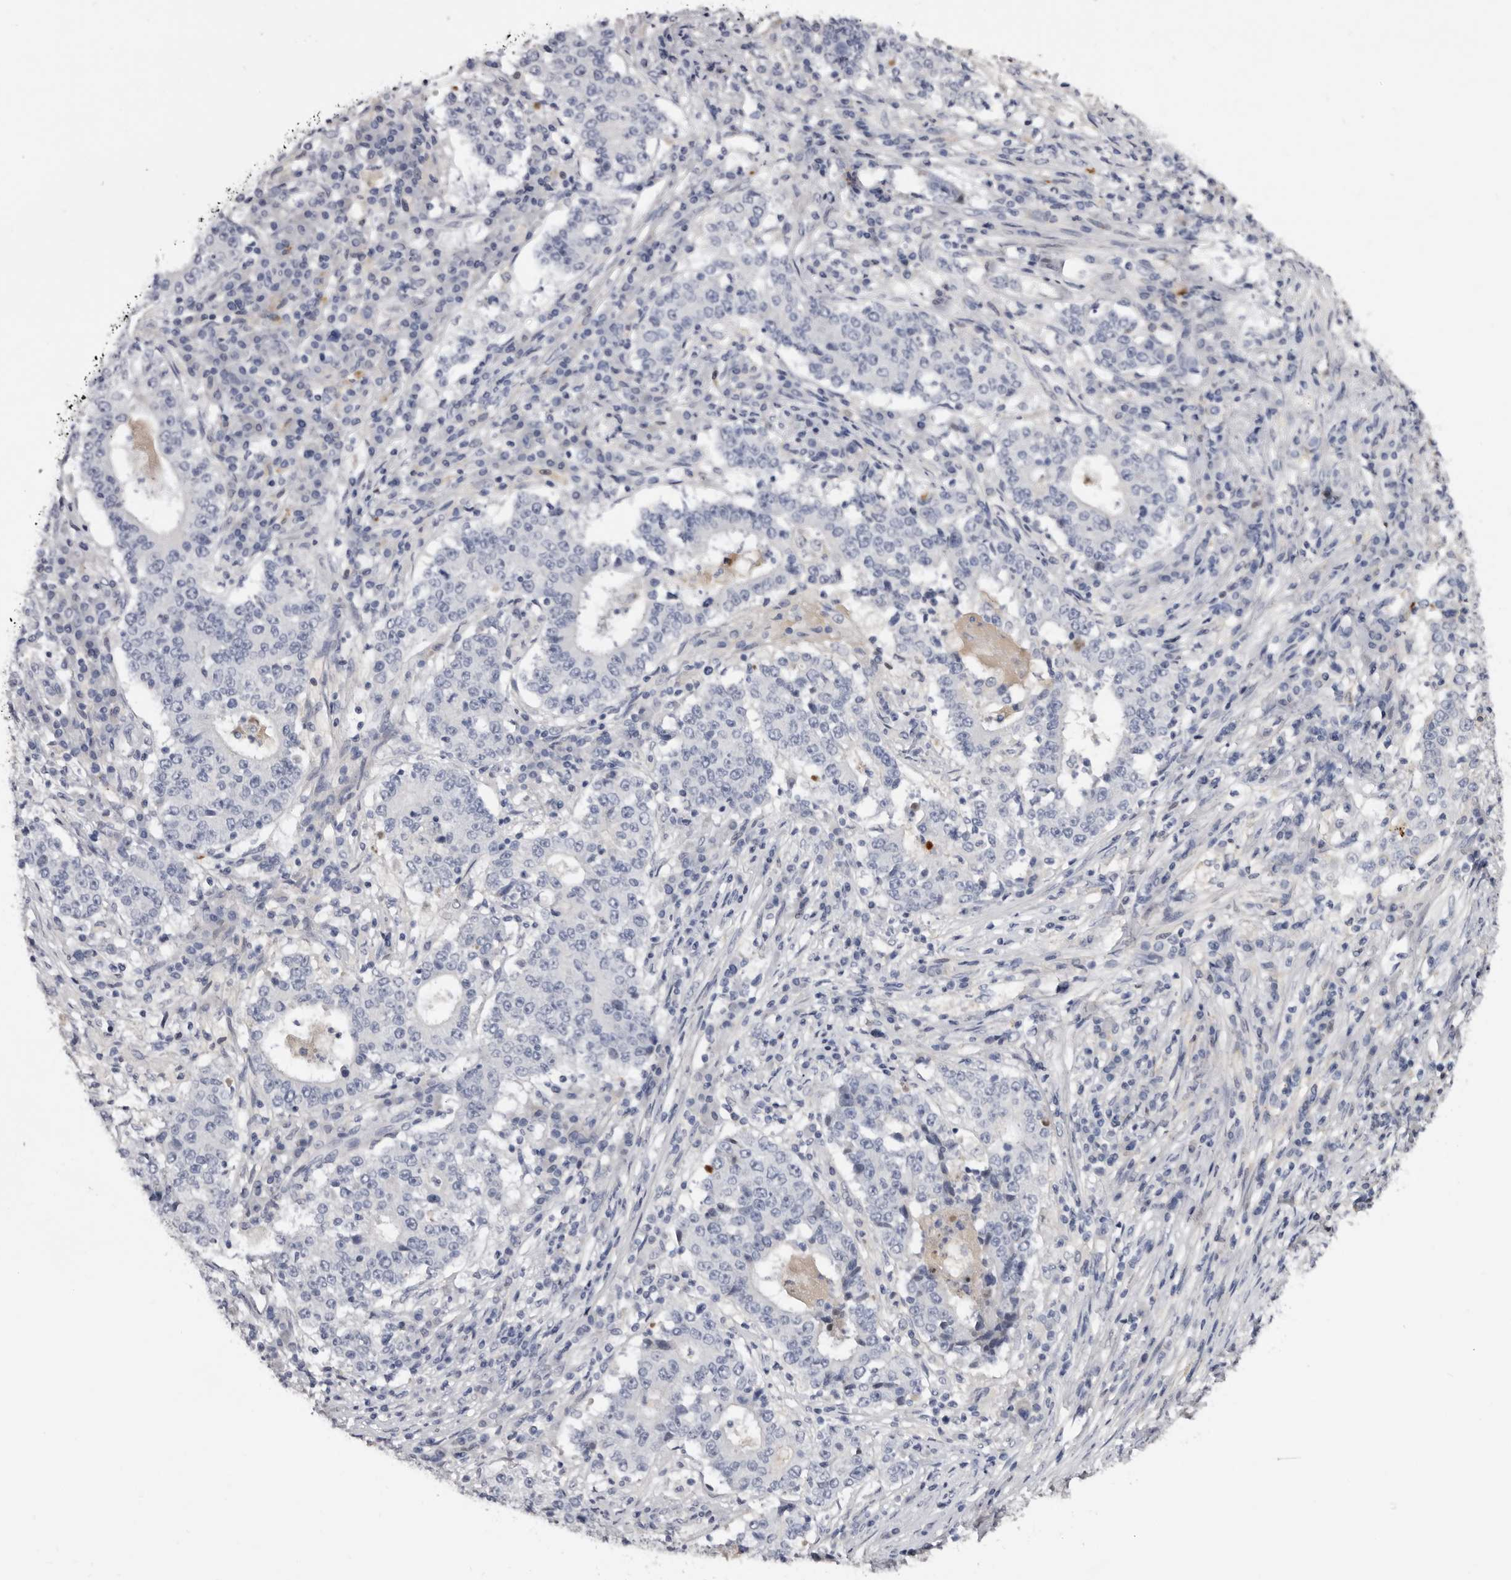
{"staining": {"intensity": "negative", "quantity": "none", "location": "none"}, "tissue": "stomach cancer", "cell_type": "Tumor cells", "image_type": "cancer", "snomed": [{"axis": "morphology", "description": "Adenocarcinoma, NOS"}, {"axis": "topography", "description": "Stomach"}], "caption": "IHC of human stomach cancer shows no staining in tumor cells.", "gene": "KLHL38", "patient": {"sex": "male", "age": 59}}